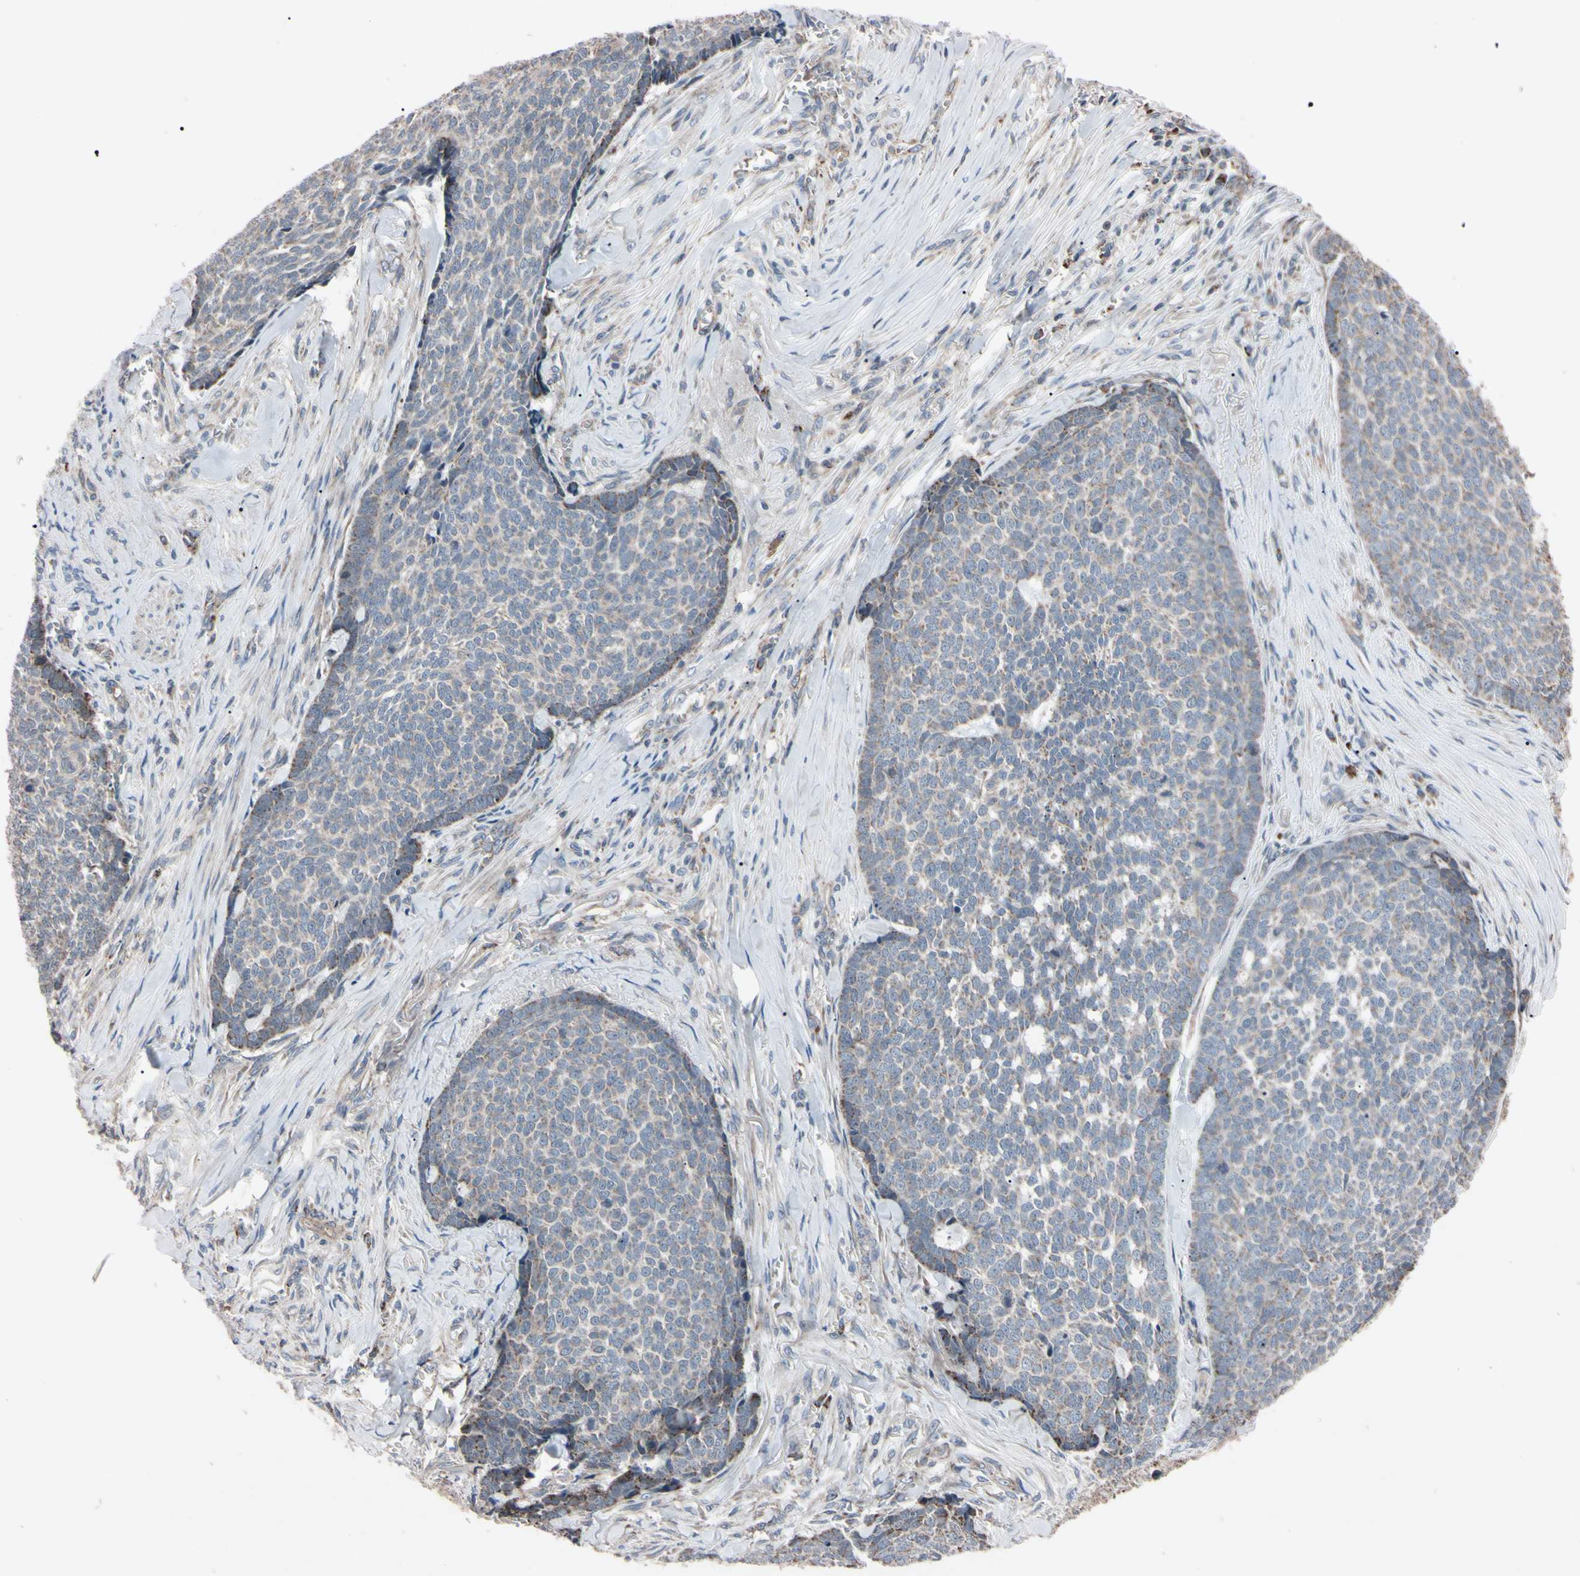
{"staining": {"intensity": "negative", "quantity": "none", "location": "none"}, "tissue": "skin cancer", "cell_type": "Tumor cells", "image_type": "cancer", "snomed": [{"axis": "morphology", "description": "Basal cell carcinoma"}, {"axis": "topography", "description": "Skin"}], "caption": "Immunohistochemistry of human basal cell carcinoma (skin) reveals no staining in tumor cells.", "gene": "TNFRSF1A", "patient": {"sex": "male", "age": 84}}